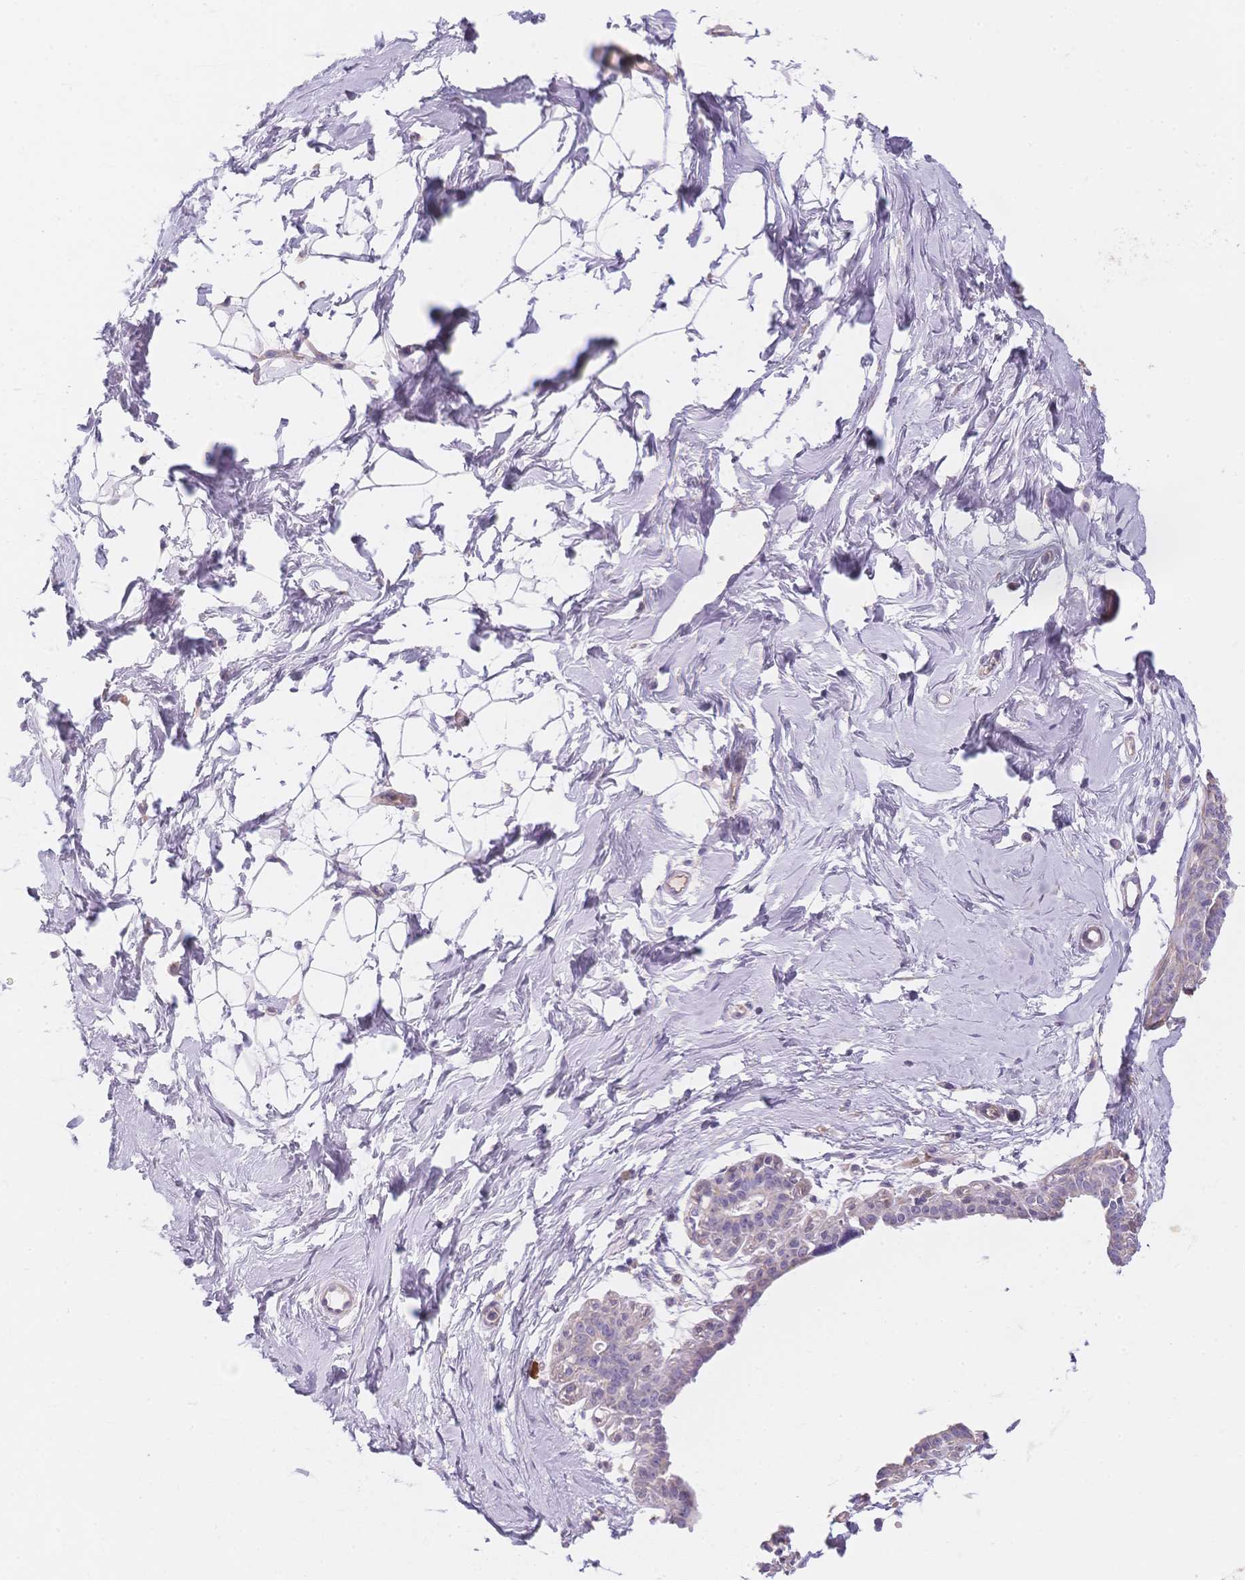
{"staining": {"intensity": "negative", "quantity": "none", "location": "none"}, "tissue": "breast", "cell_type": "Adipocytes", "image_type": "normal", "snomed": [{"axis": "morphology", "description": "Normal tissue, NOS"}, {"axis": "topography", "description": "Breast"}], "caption": "This is an IHC micrograph of unremarkable breast. There is no staining in adipocytes.", "gene": "SMYD1", "patient": {"sex": "female", "age": 45}}